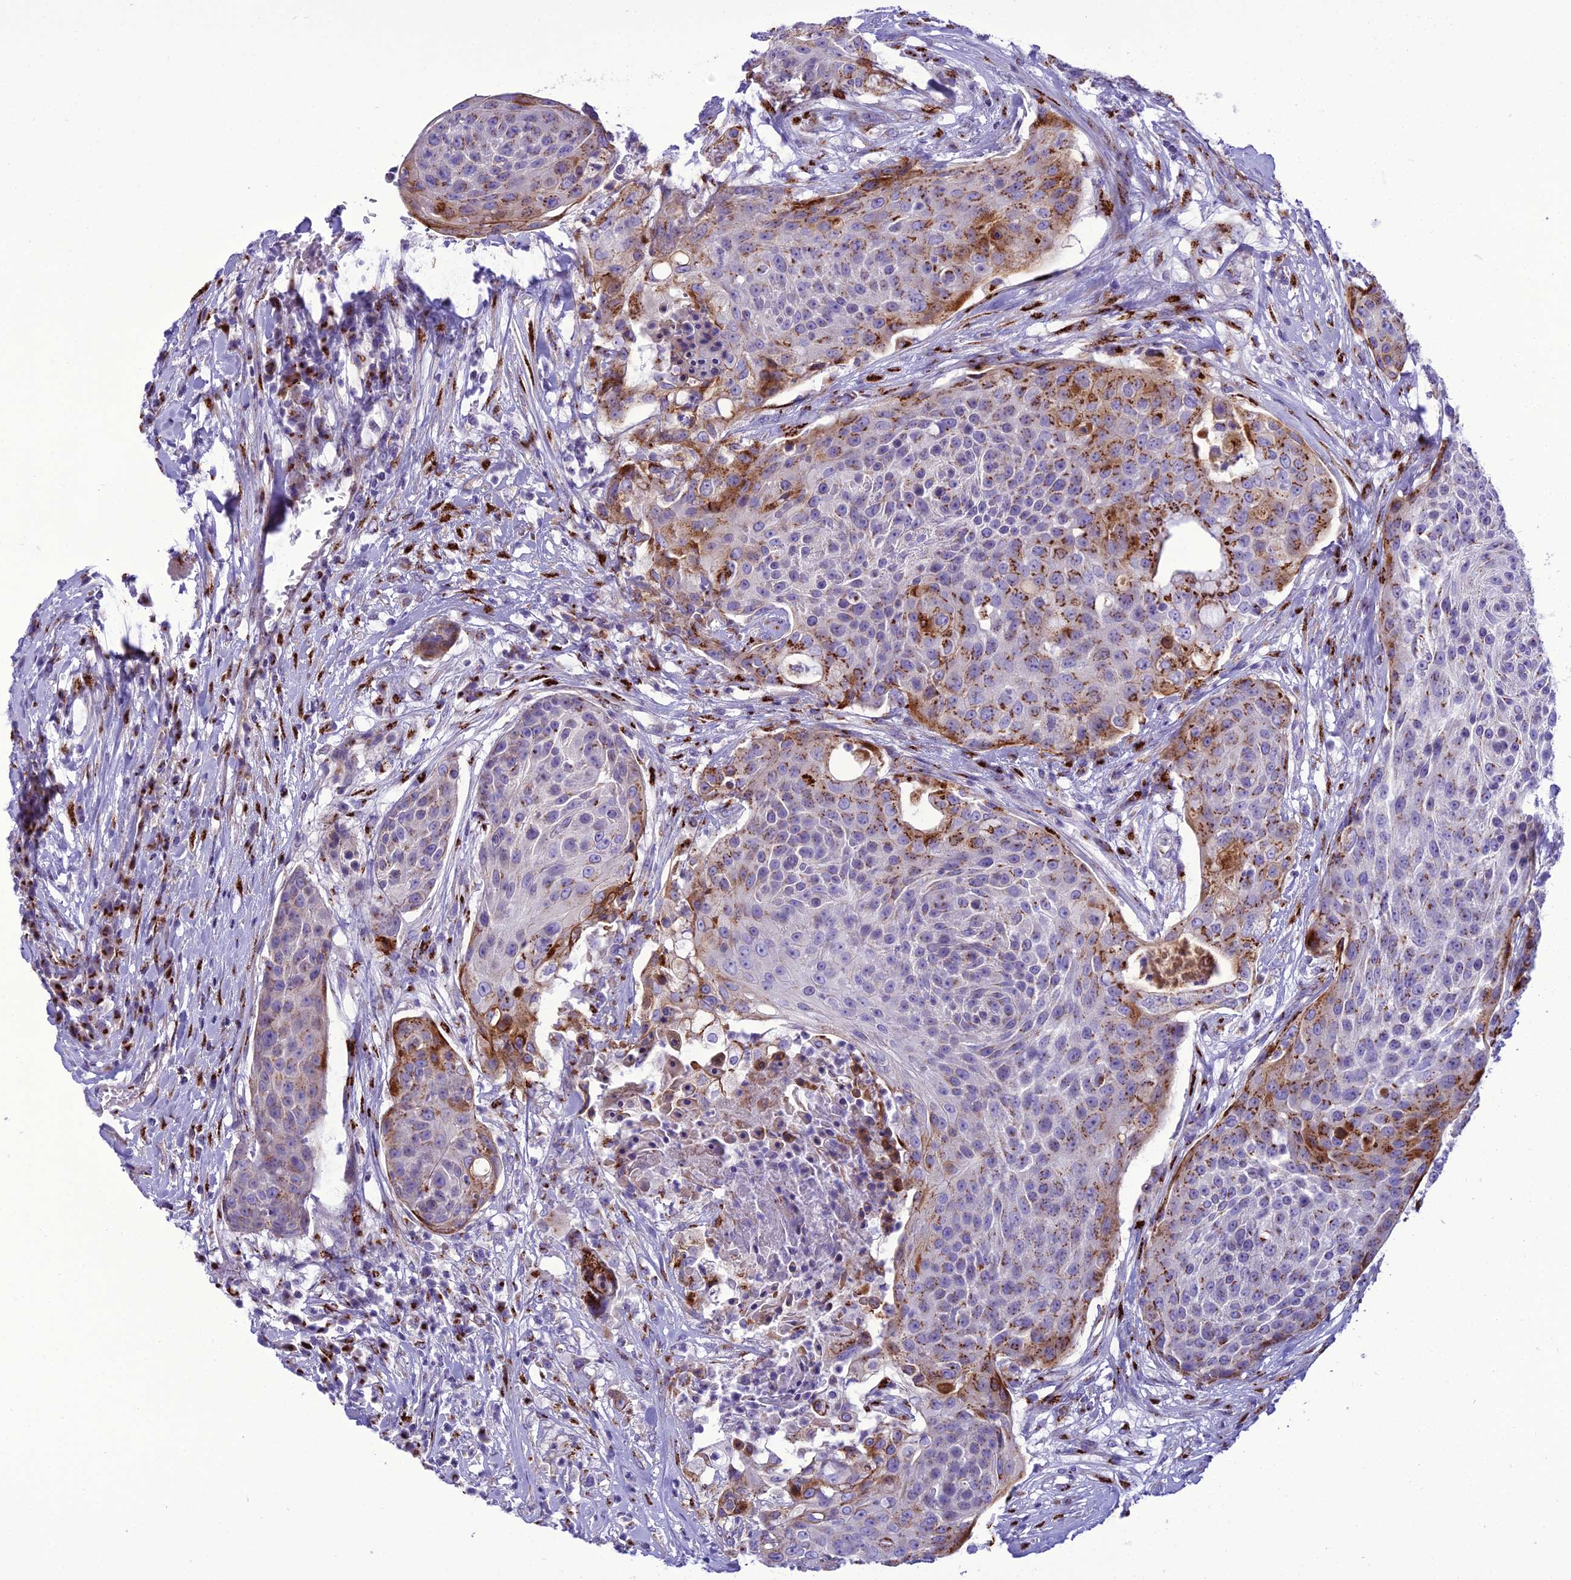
{"staining": {"intensity": "strong", "quantity": "25%-75%", "location": "cytoplasmic/membranous"}, "tissue": "urothelial cancer", "cell_type": "Tumor cells", "image_type": "cancer", "snomed": [{"axis": "morphology", "description": "Urothelial carcinoma, High grade"}, {"axis": "topography", "description": "Urinary bladder"}], "caption": "The photomicrograph displays staining of urothelial cancer, revealing strong cytoplasmic/membranous protein staining (brown color) within tumor cells.", "gene": "GOLM2", "patient": {"sex": "female", "age": 63}}